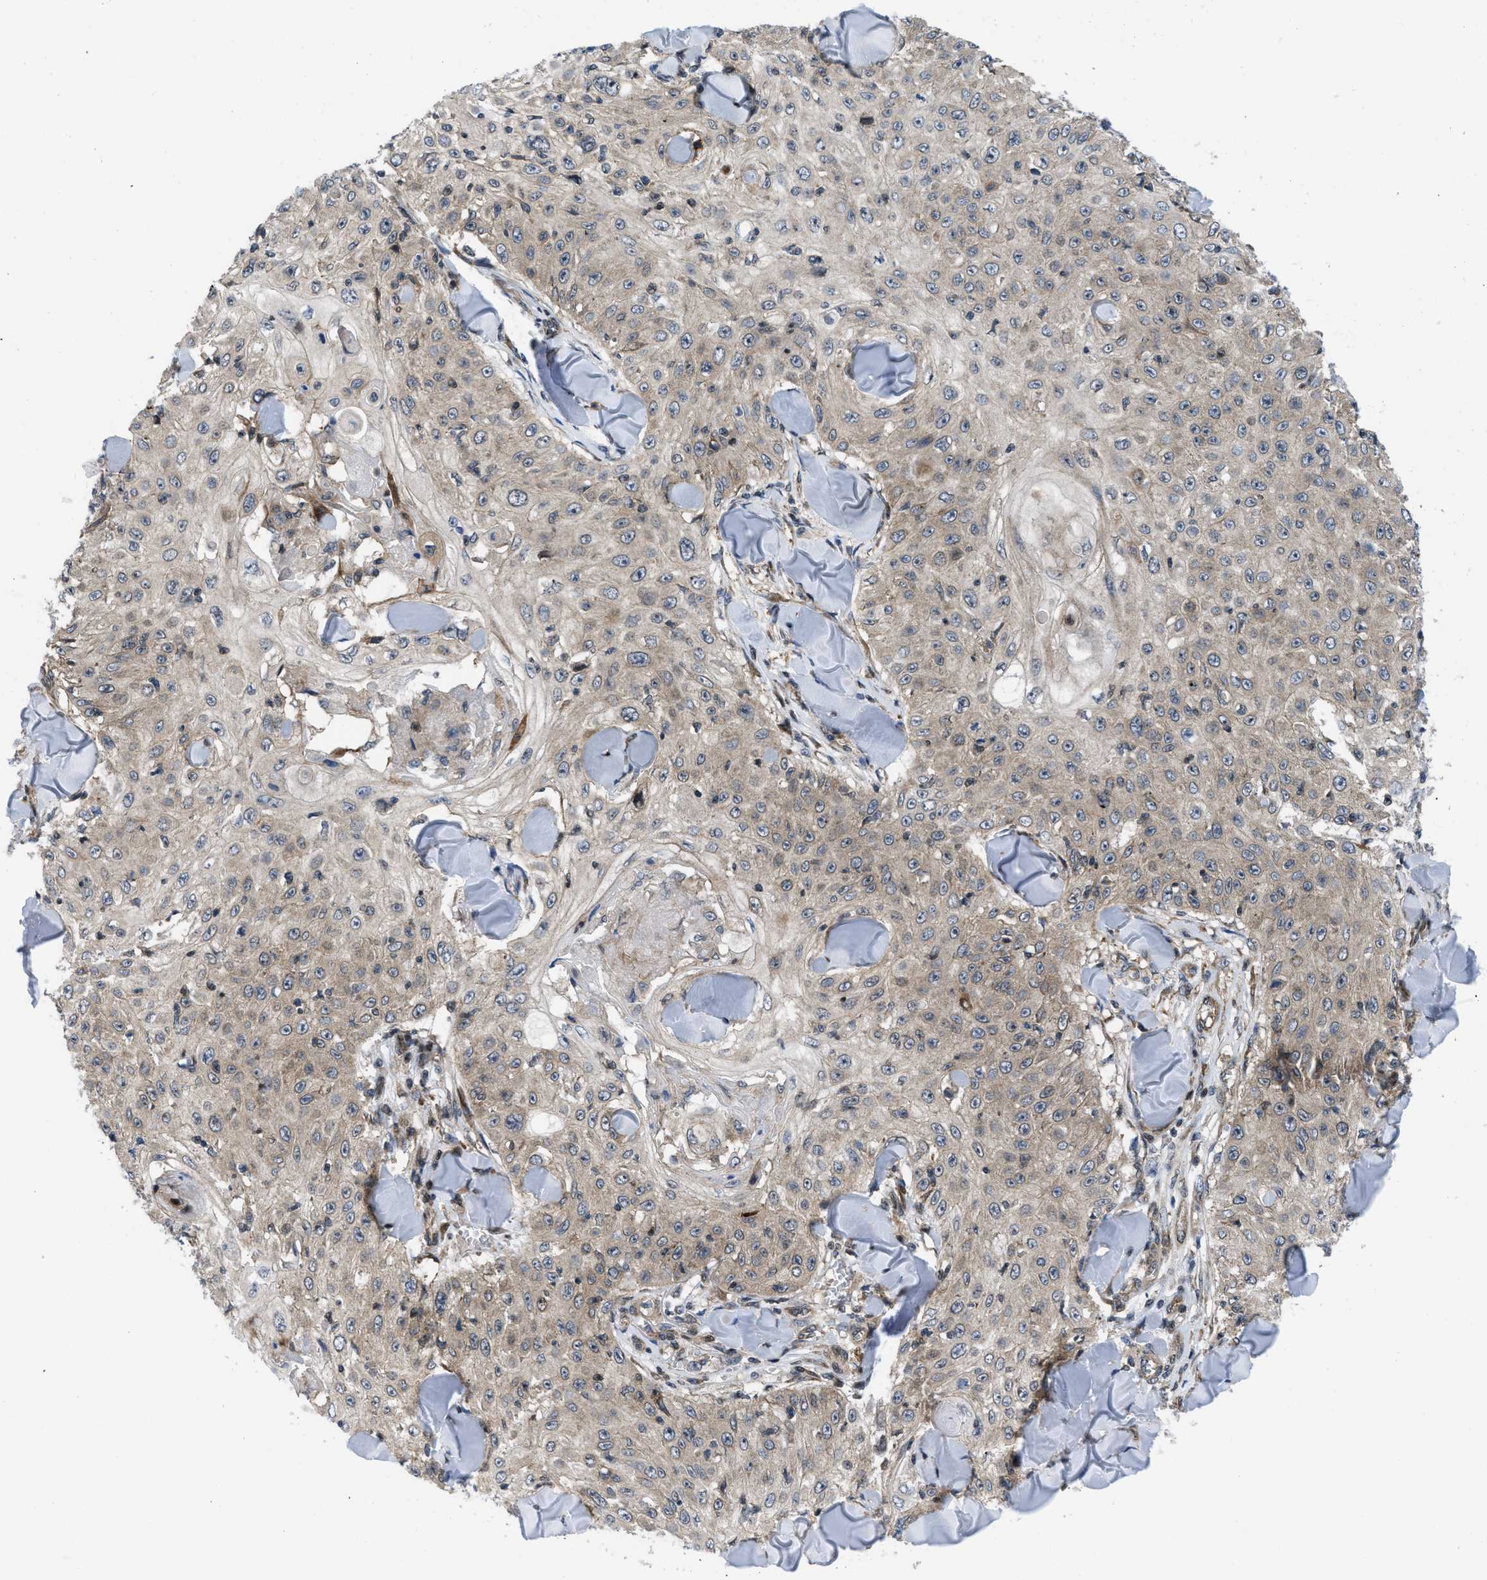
{"staining": {"intensity": "weak", "quantity": ">75%", "location": "cytoplasmic/membranous,nuclear"}, "tissue": "skin cancer", "cell_type": "Tumor cells", "image_type": "cancer", "snomed": [{"axis": "morphology", "description": "Squamous cell carcinoma, NOS"}, {"axis": "topography", "description": "Skin"}], "caption": "The image shows immunohistochemical staining of squamous cell carcinoma (skin). There is weak cytoplasmic/membranous and nuclear positivity is appreciated in approximately >75% of tumor cells.", "gene": "PPP2CB", "patient": {"sex": "male", "age": 86}}